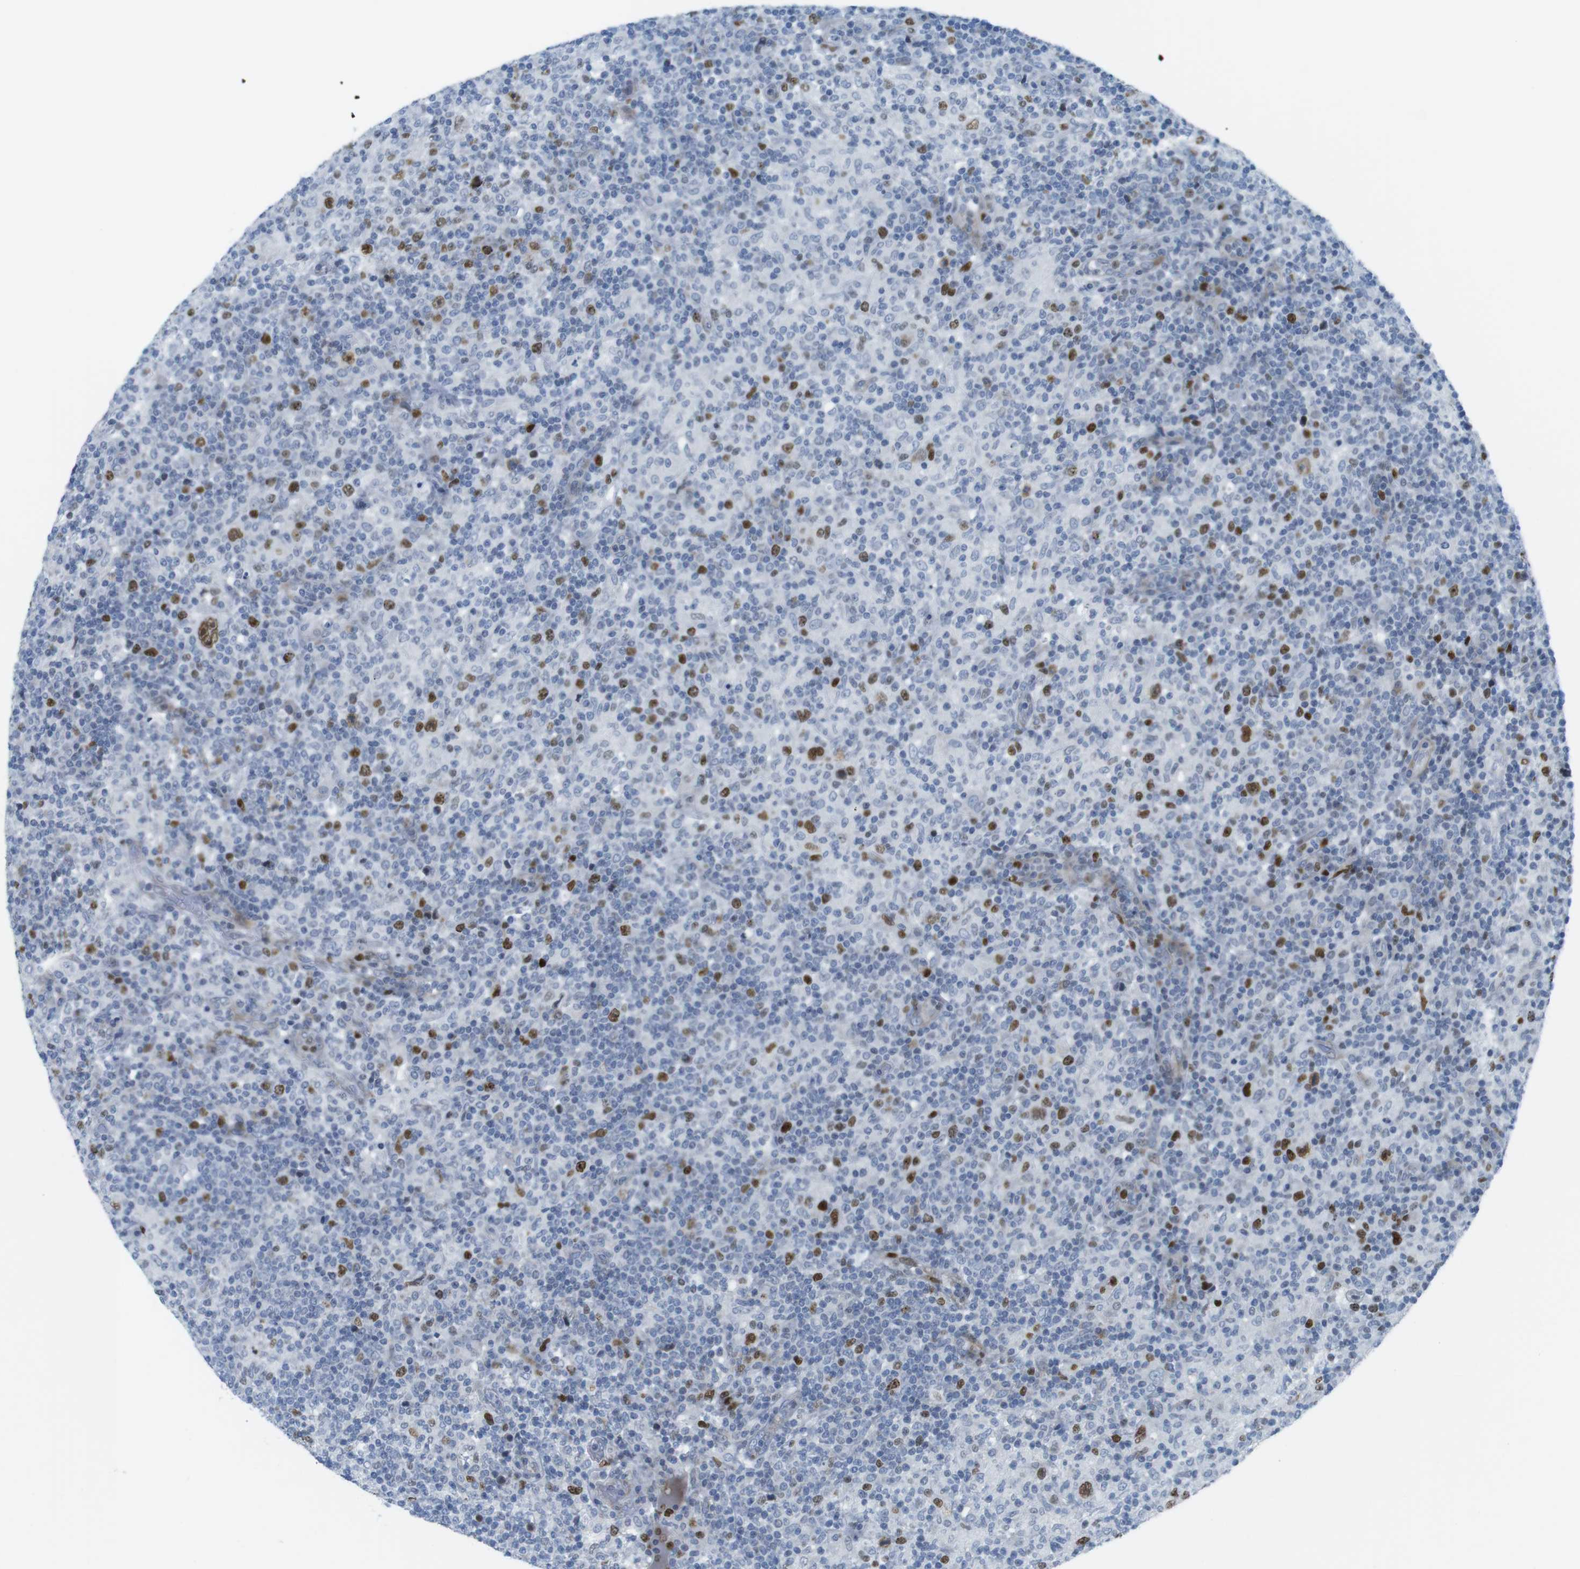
{"staining": {"intensity": "moderate", "quantity": ">75%", "location": "nuclear"}, "tissue": "lymphoma", "cell_type": "Tumor cells", "image_type": "cancer", "snomed": [{"axis": "morphology", "description": "Hodgkin's disease, NOS"}, {"axis": "topography", "description": "Lymph node"}], "caption": "Moderate nuclear staining is present in approximately >75% of tumor cells in lymphoma.", "gene": "CHAF1A", "patient": {"sex": "male", "age": 70}}